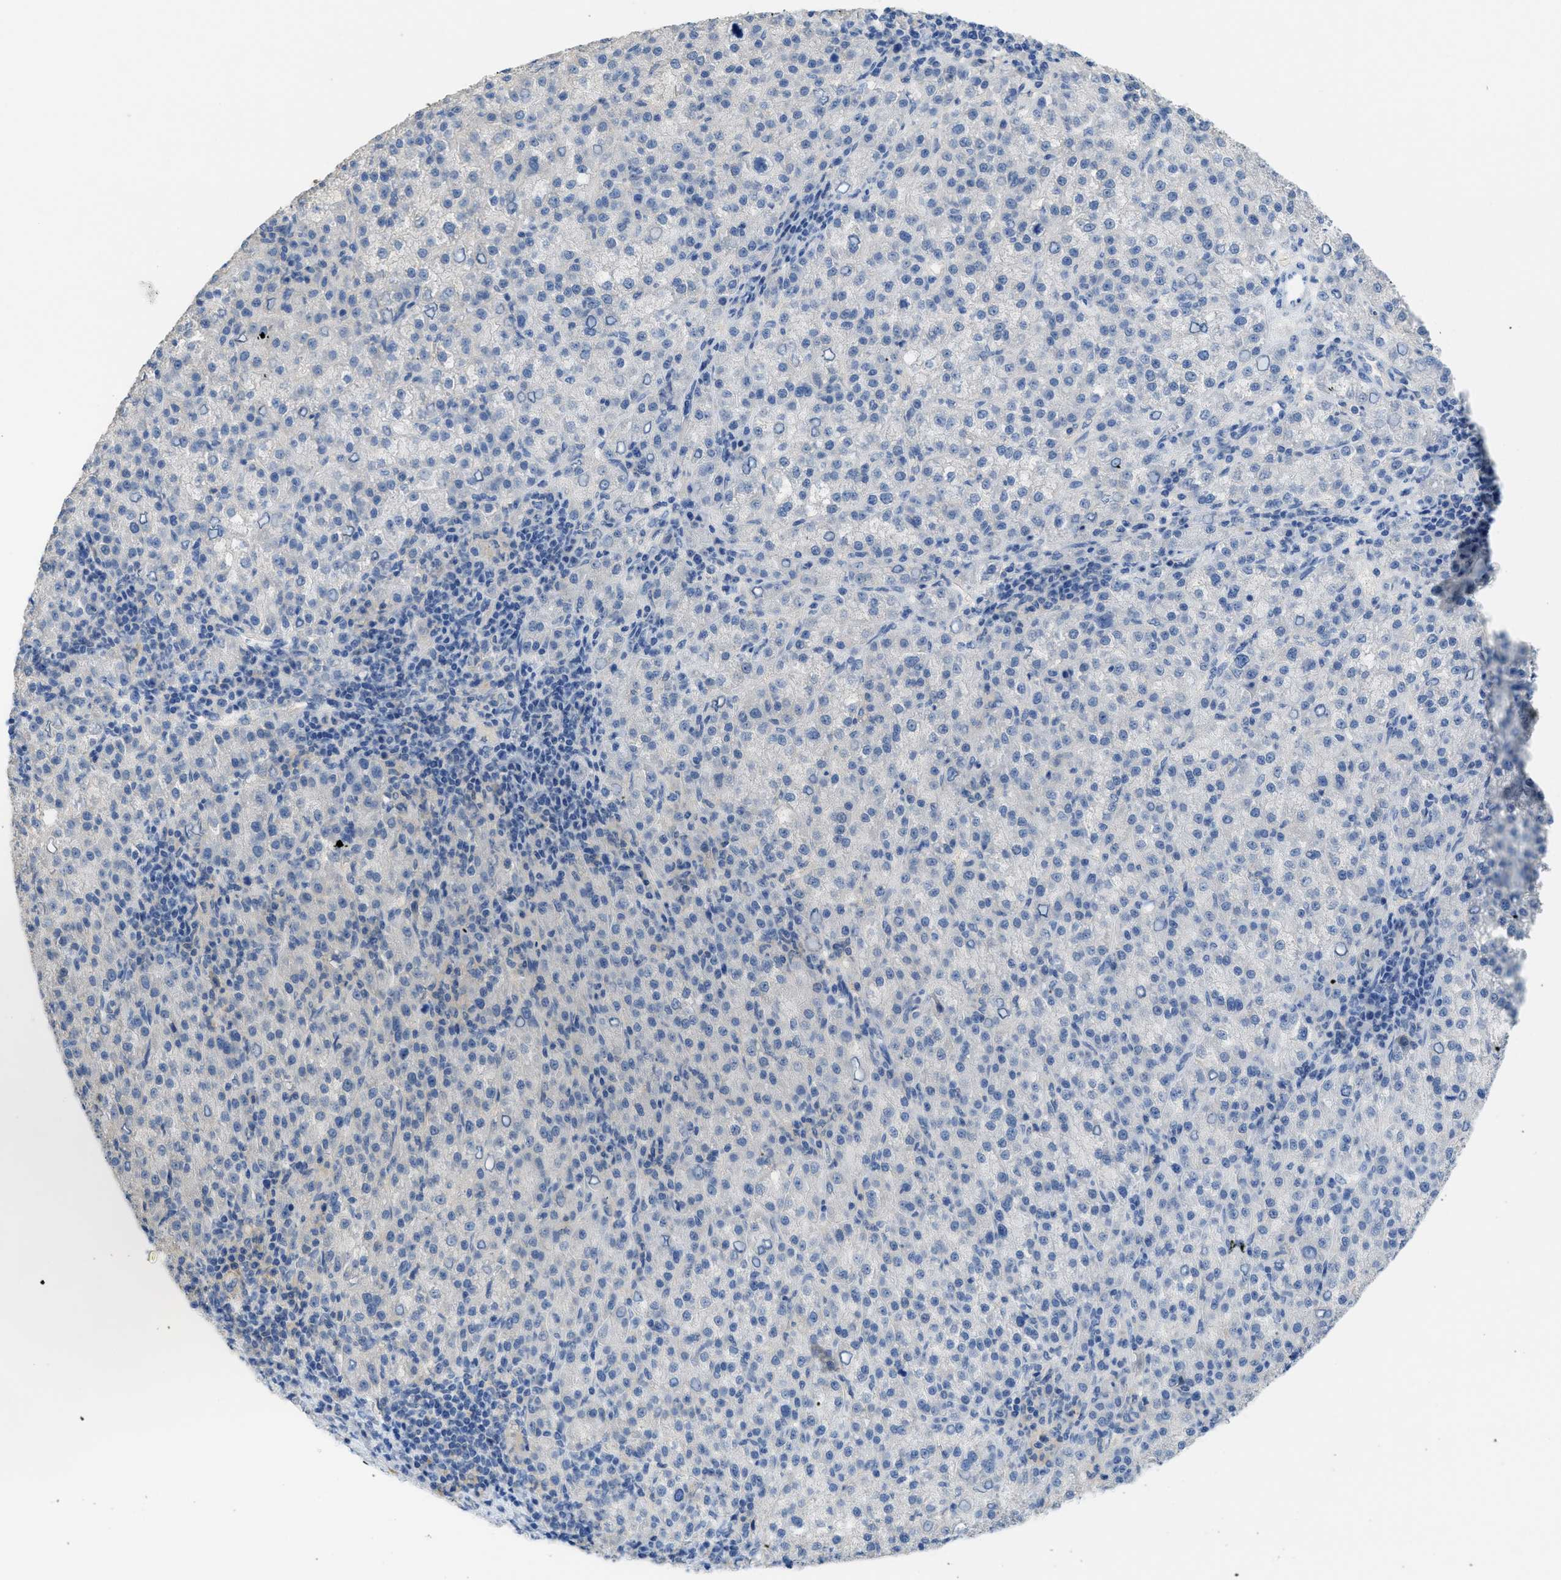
{"staining": {"intensity": "negative", "quantity": "none", "location": "none"}, "tissue": "liver cancer", "cell_type": "Tumor cells", "image_type": "cancer", "snomed": [{"axis": "morphology", "description": "Carcinoma, Hepatocellular, NOS"}, {"axis": "topography", "description": "Liver"}], "caption": "This is a micrograph of immunohistochemistry (IHC) staining of liver hepatocellular carcinoma, which shows no expression in tumor cells.", "gene": "CNNM4", "patient": {"sex": "female", "age": 58}}